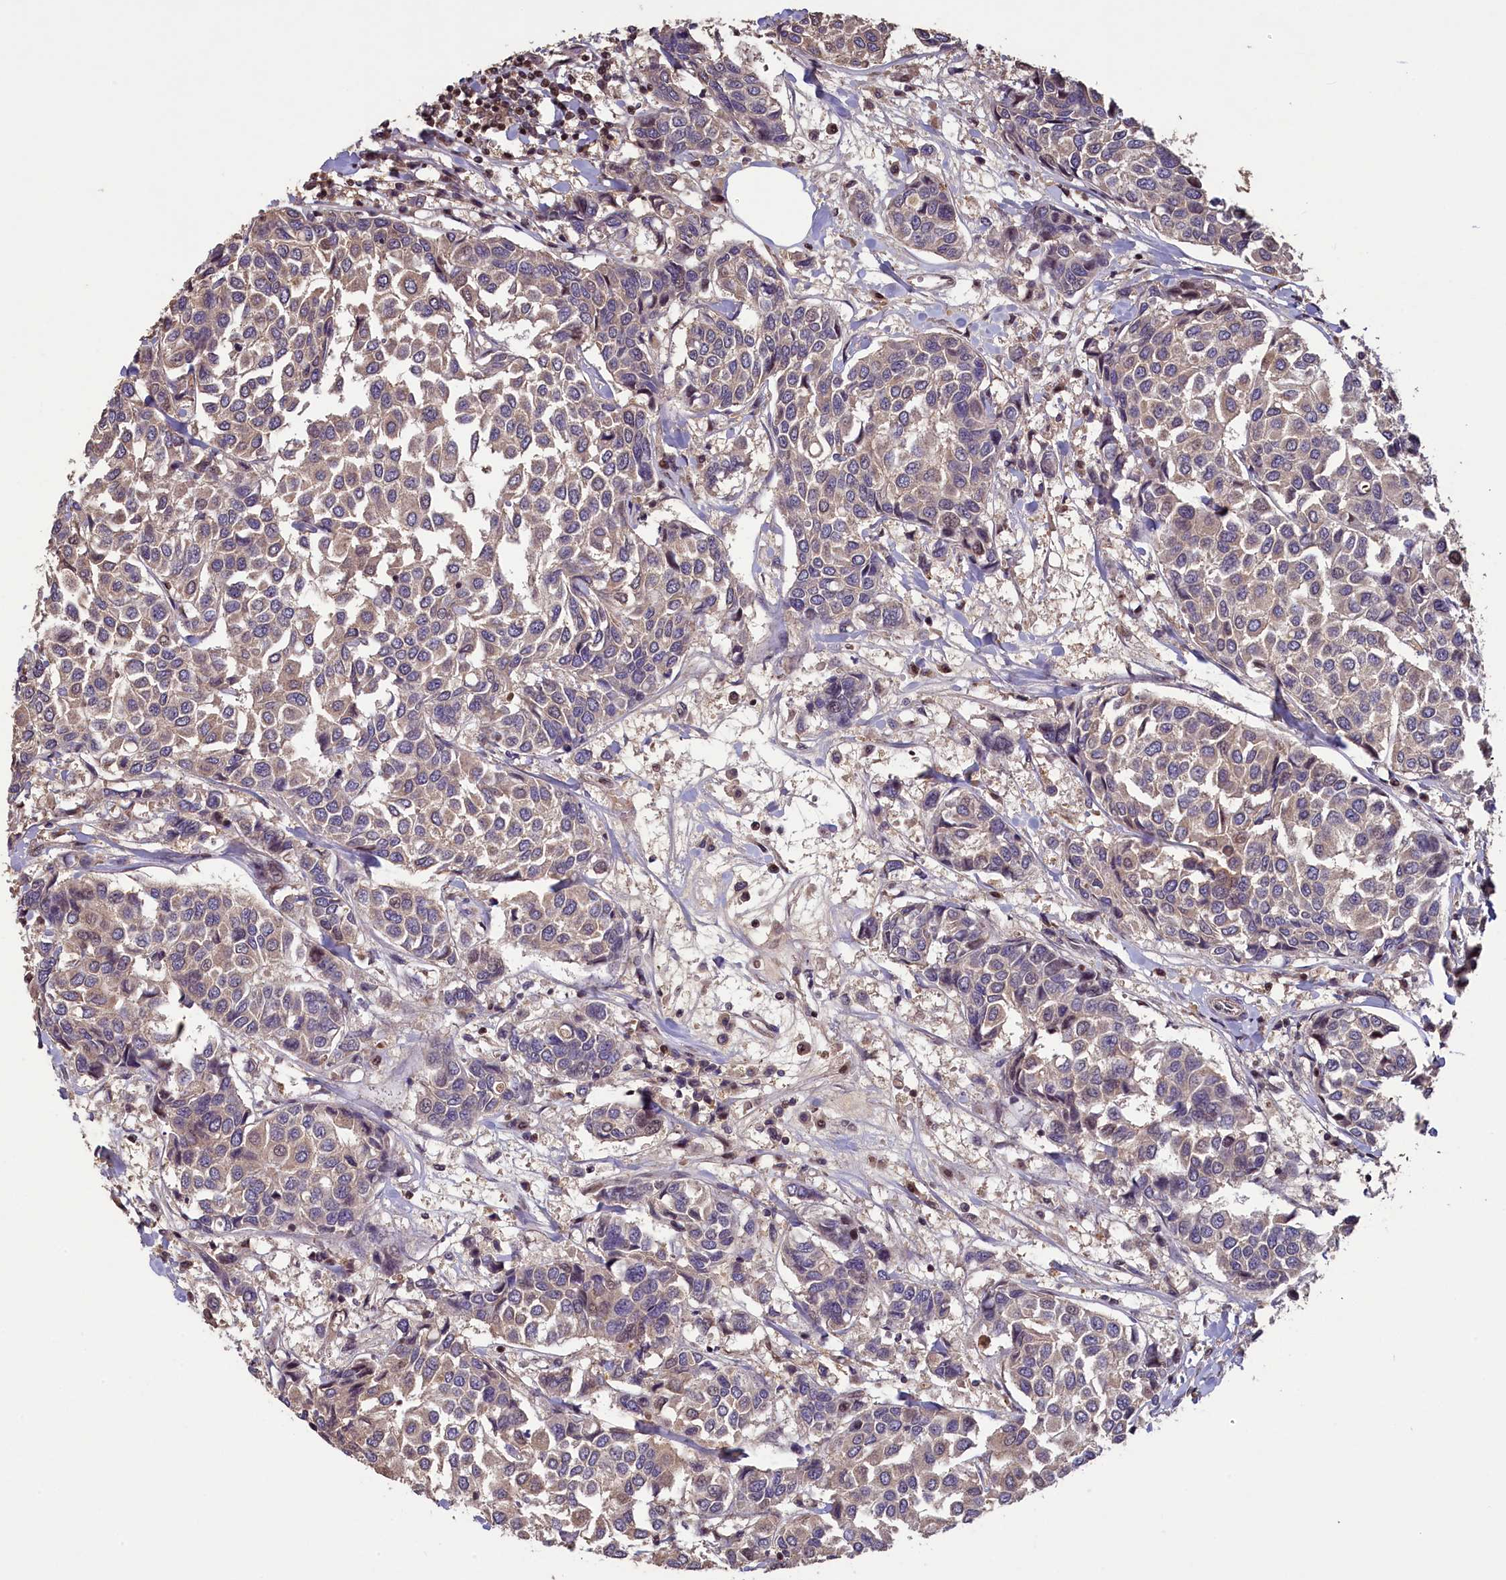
{"staining": {"intensity": "weak", "quantity": "25%-75%", "location": "cytoplasmic/membranous"}, "tissue": "breast cancer", "cell_type": "Tumor cells", "image_type": "cancer", "snomed": [{"axis": "morphology", "description": "Duct carcinoma"}, {"axis": "topography", "description": "Breast"}], "caption": "There is low levels of weak cytoplasmic/membranous staining in tumor cells of breast infiltrating ductal carcinoma, as demonstrated by immunohistochemical staining (brown color).", "gene": "NUBP1", "patient": {"sex": "female", "age": 55}}